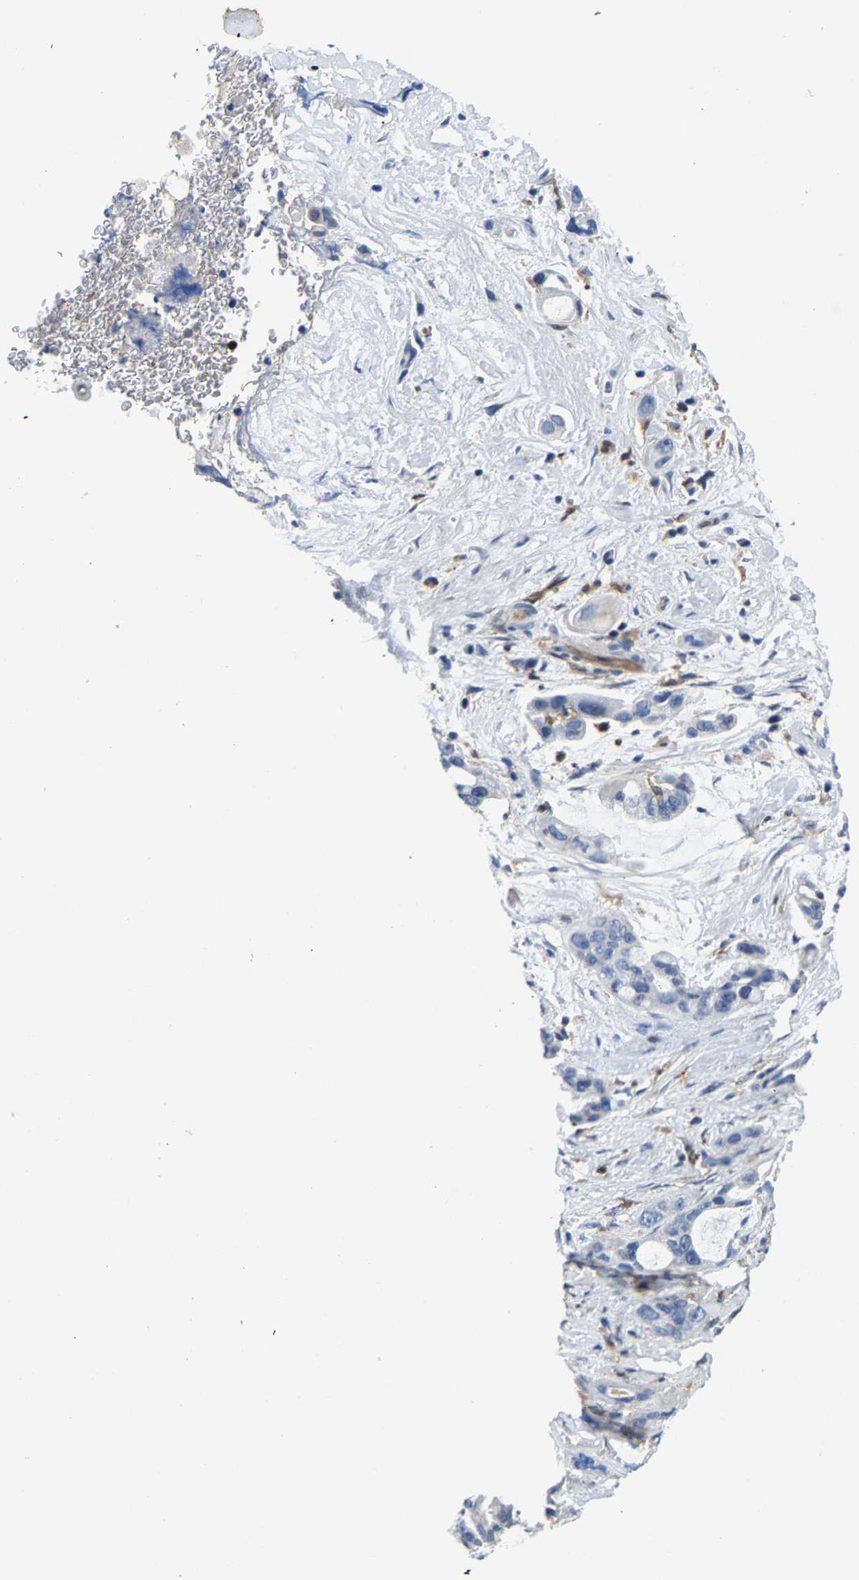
{"staining": {"intensity": "negative", "quantity": "none", "location": "none"}, "tissue": "pancreatic cancer", "cell_type": "Tumor cells", "image_type": "cancer", "snomed": [{"axis": "morphology", "description": "Adenocarcinoma, NOS"}, {"axis": "topography", "description": "Pancreas"}], "caption": "Pancreatic cancer was stained to show a protein in brown. There is no significant positivity in tumor cells. The staining is performed using DAB brown chromogen with nuclei counter-stained in using hematoxylin.", "gene": "GIMAP7", "patient": {"sex": "male", "age": 53}}